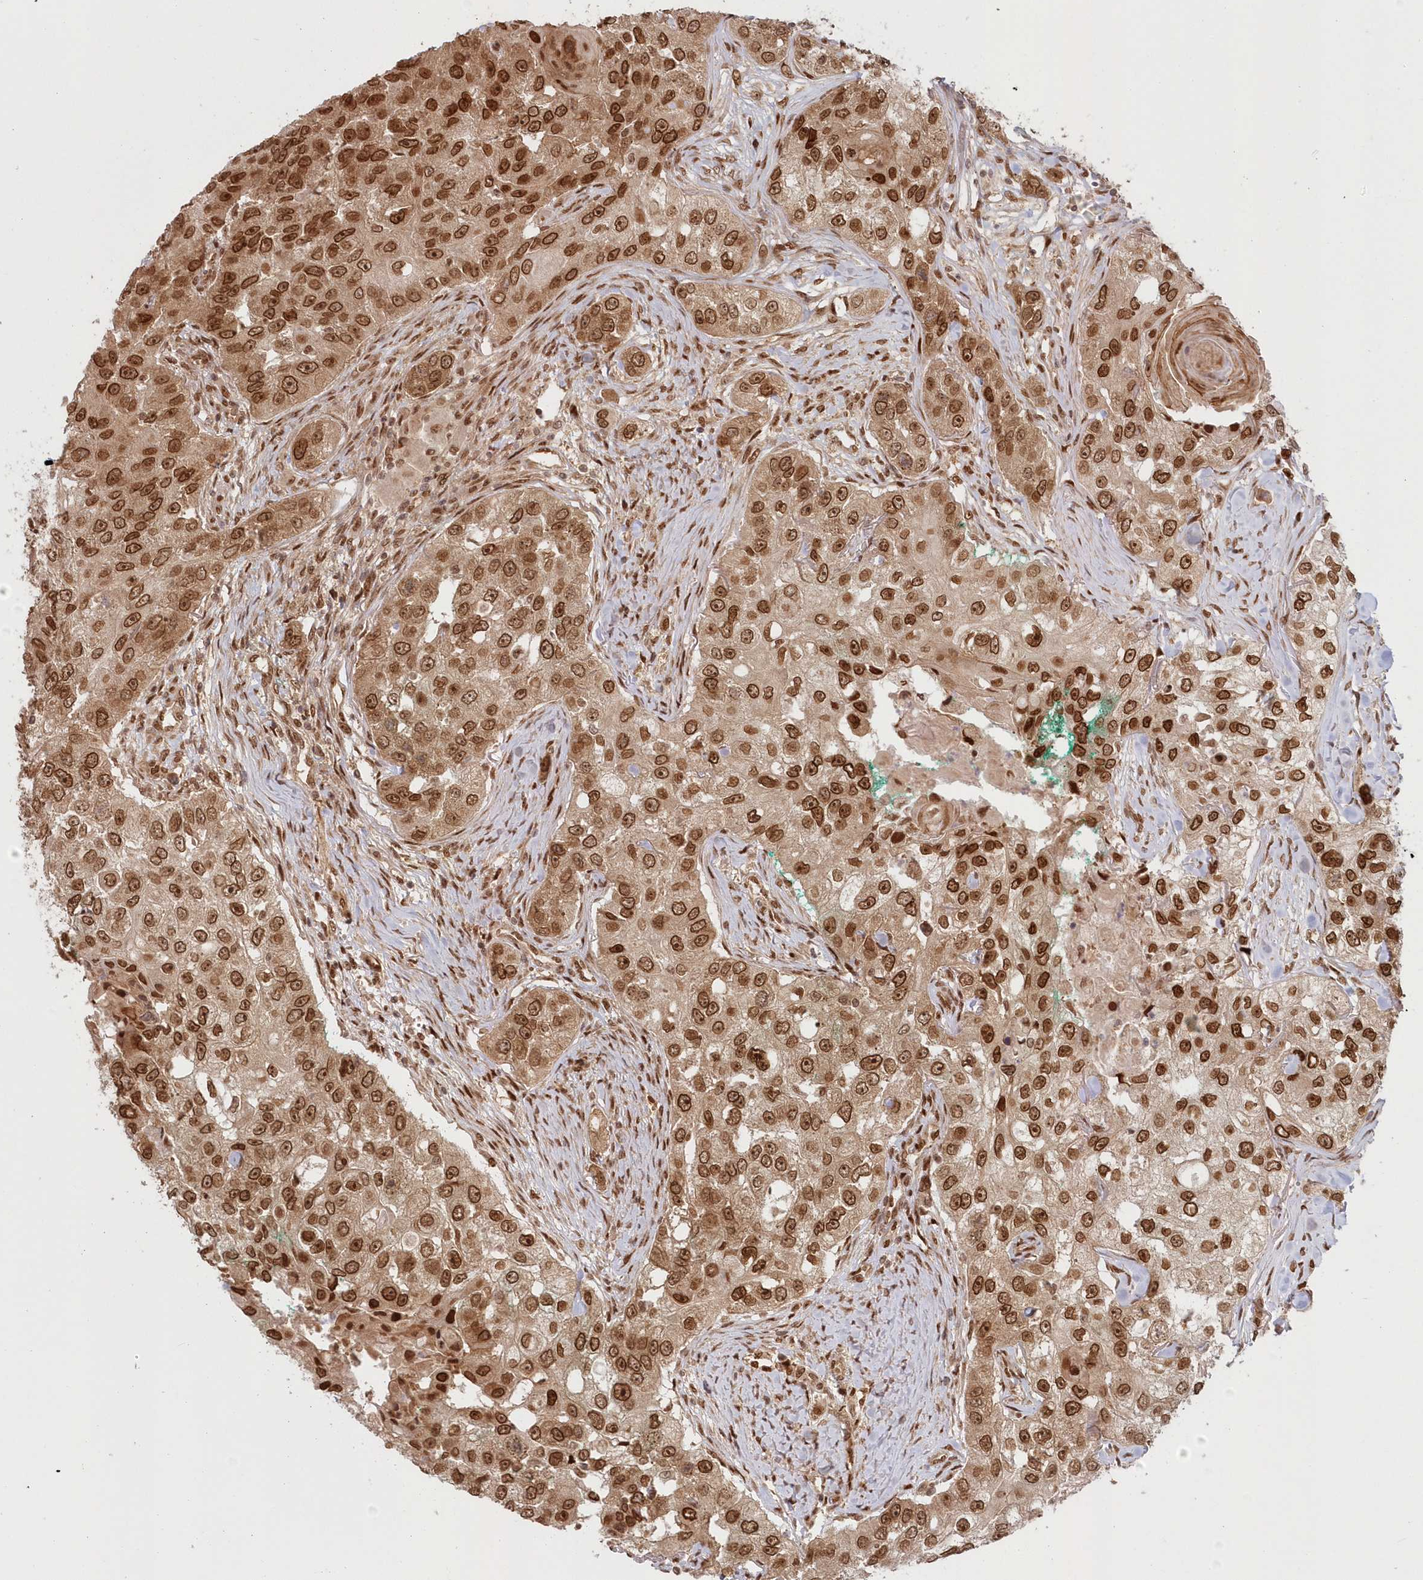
{"staining": {"intensity": "strong", "quantity": ">75%", "location": "cytoplasmic/membranous,nuclear"}, "tissue": "head and neck cancer", "cell_type": "Tumor cells", "image_type": "cancer", "snomed": [{"axis": "morphology", "description": "Normal tissue, NOS"}, {"axis": "morphology", "description": "Squamous cell carcinoma, NOS"}, {"axis": "topography", "description": "Skeletal muscle"}, {"axis": "topography", "description": "Head-Neck"}], "caption": "The immunohistochemical stain shows strong cytoplasmic/membranous and nuclear expression in tumor cells of head and neck cancer (squamous cell carcinoma) tissue.", "gene": "TOGARAM2", "patient": {"sex": "male", "age": 51}}